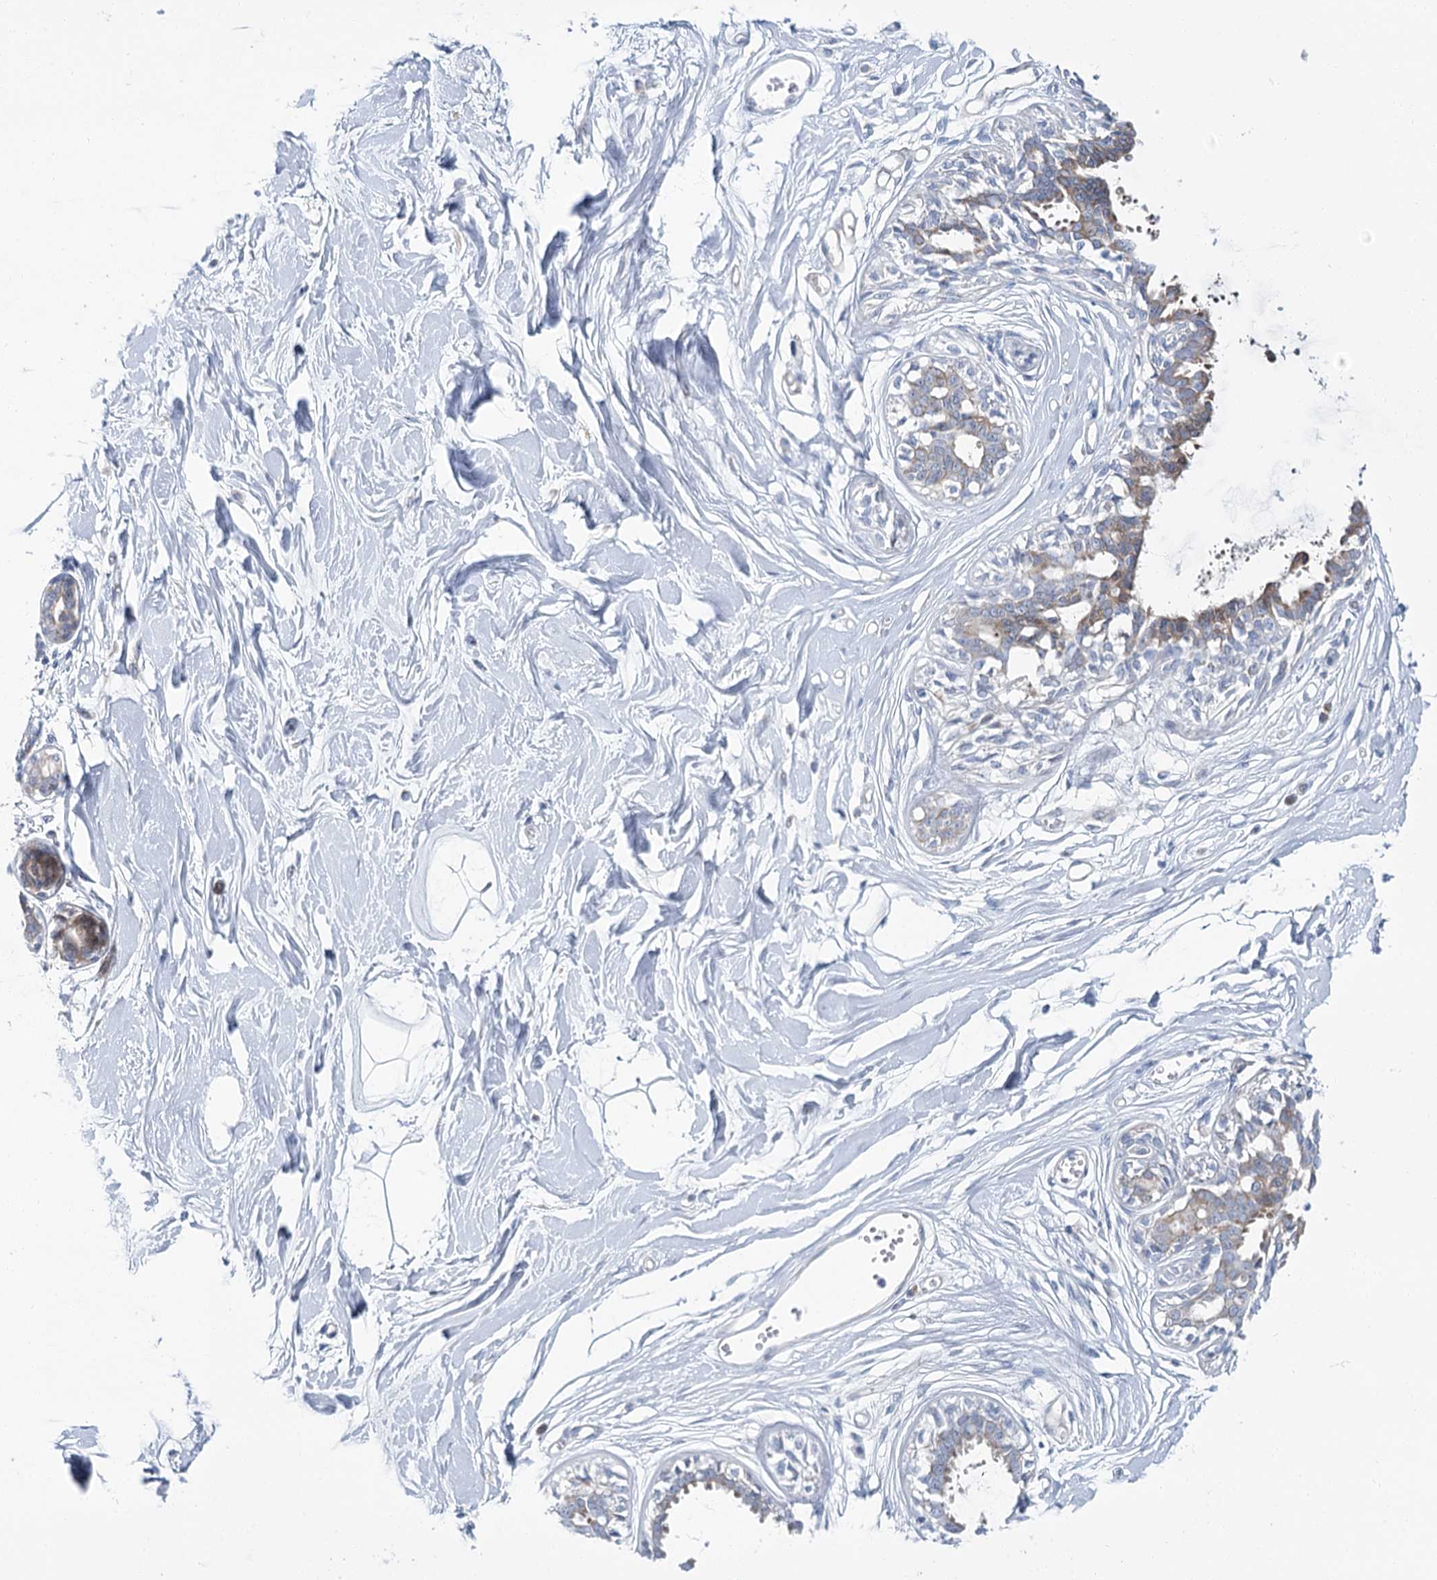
{"staining": {"intensity": "negative", "quantity": "none", "location": "none"}, "tissue": "breast", "cell_type": "Adipocytes", "image_type": "normal", "snomed": [{"axis": "morphology", "description": "Normal tissue, NOS"}, {"axis": "topography", "description": "Breast"}], "caption": "DAB immunohistochemical staining of normal human breast exhibits no significant expression in adipocytes.", "gene": "CPLANE1", "patient": {"sex": "female", "age": 45}}